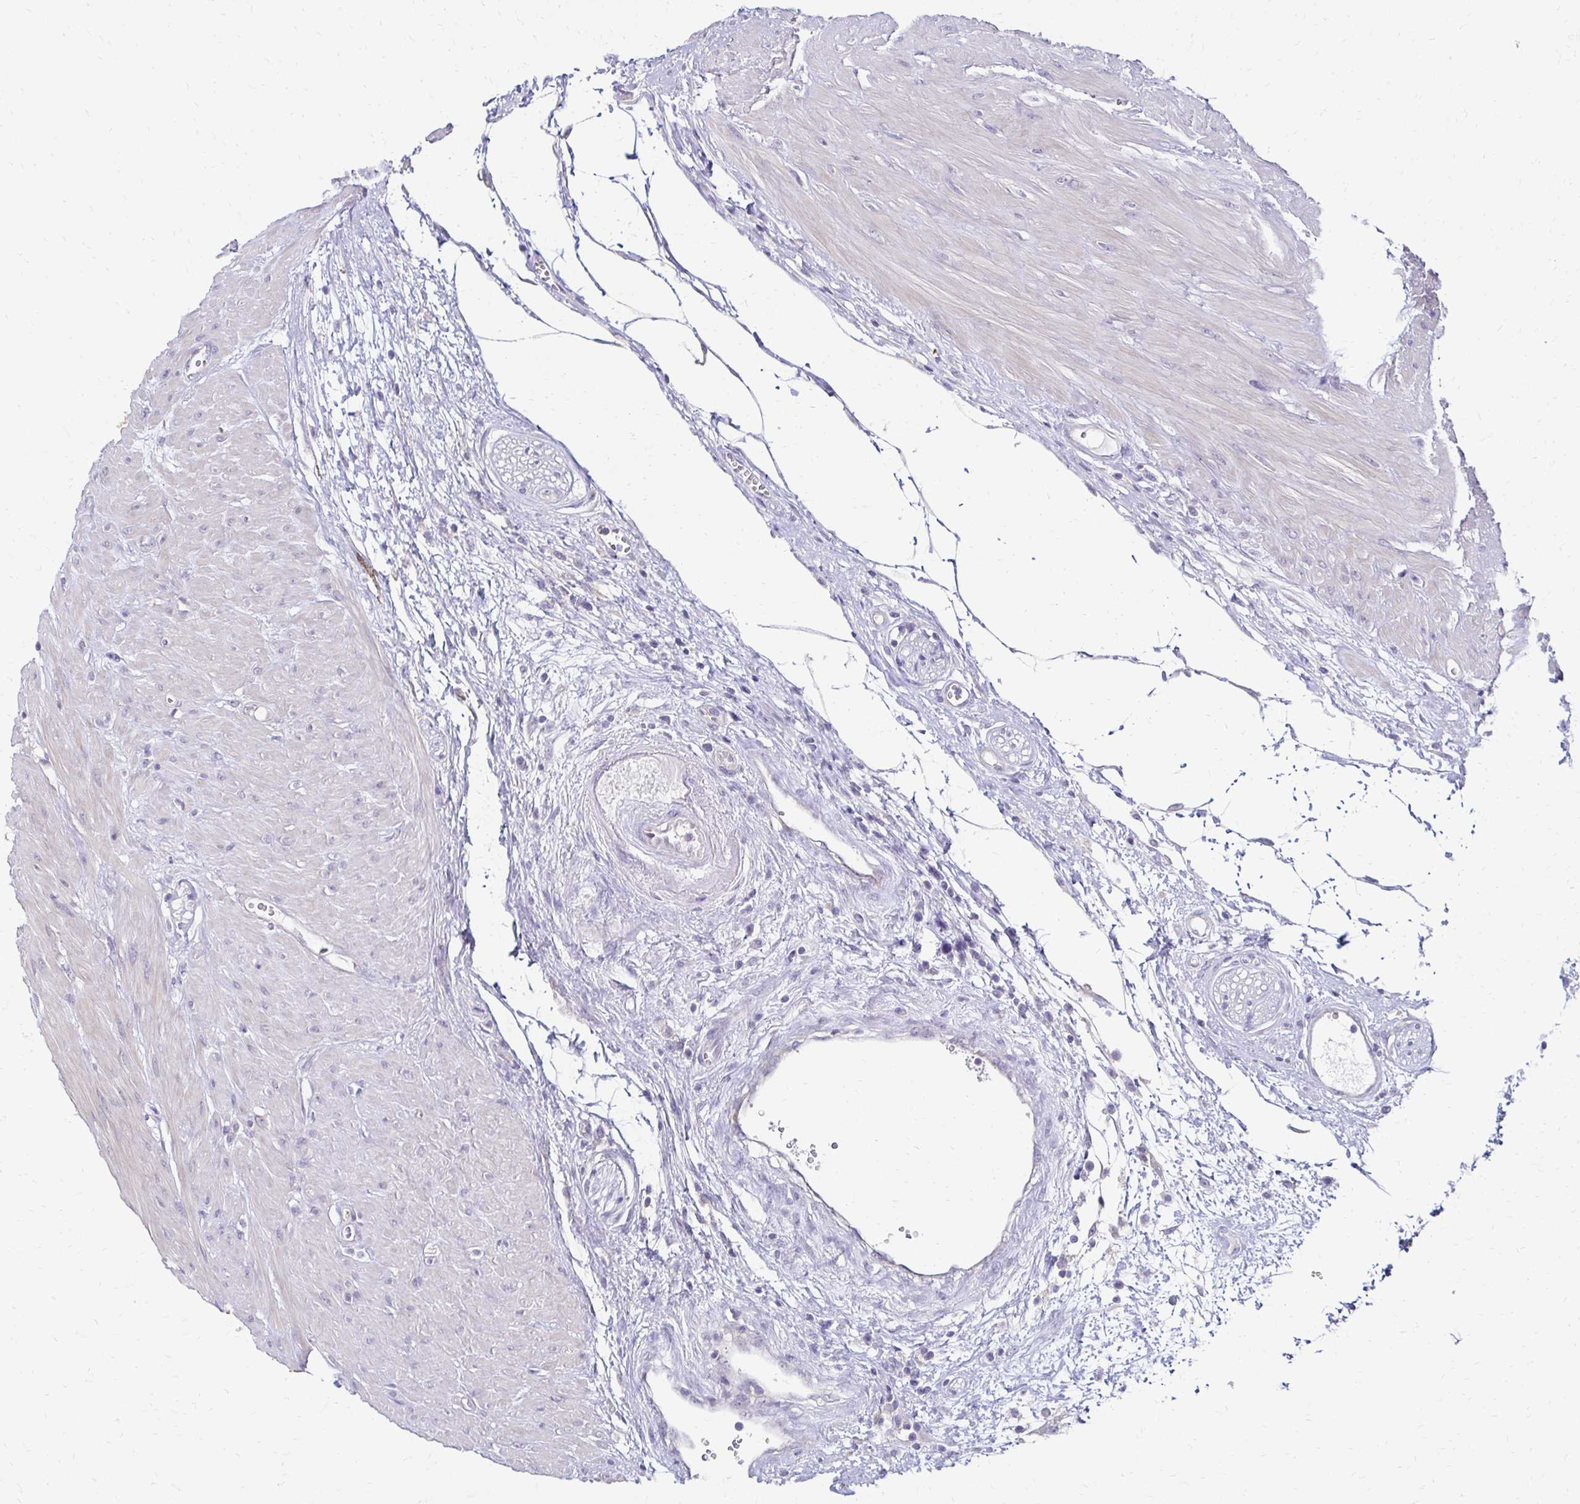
{"staining": {"intensity": "negative", "quantity": "none", "location": "none"}, "tissue": "seminal vesicle", "cell_type": "Glandular cells", "image_type": "normal", "snomed": [{"axis": "morphology", "description": "Normal tissue, NOS"}, {"axis": "topography", "description": "Seminal veicle"}], "caption": "Immunohistochemical staining of normal human seminal vesicle shows no significant positivity in glandular cells.", "gene": "C1QTNF2", "patient": {"sex": "male", "age": 76}}